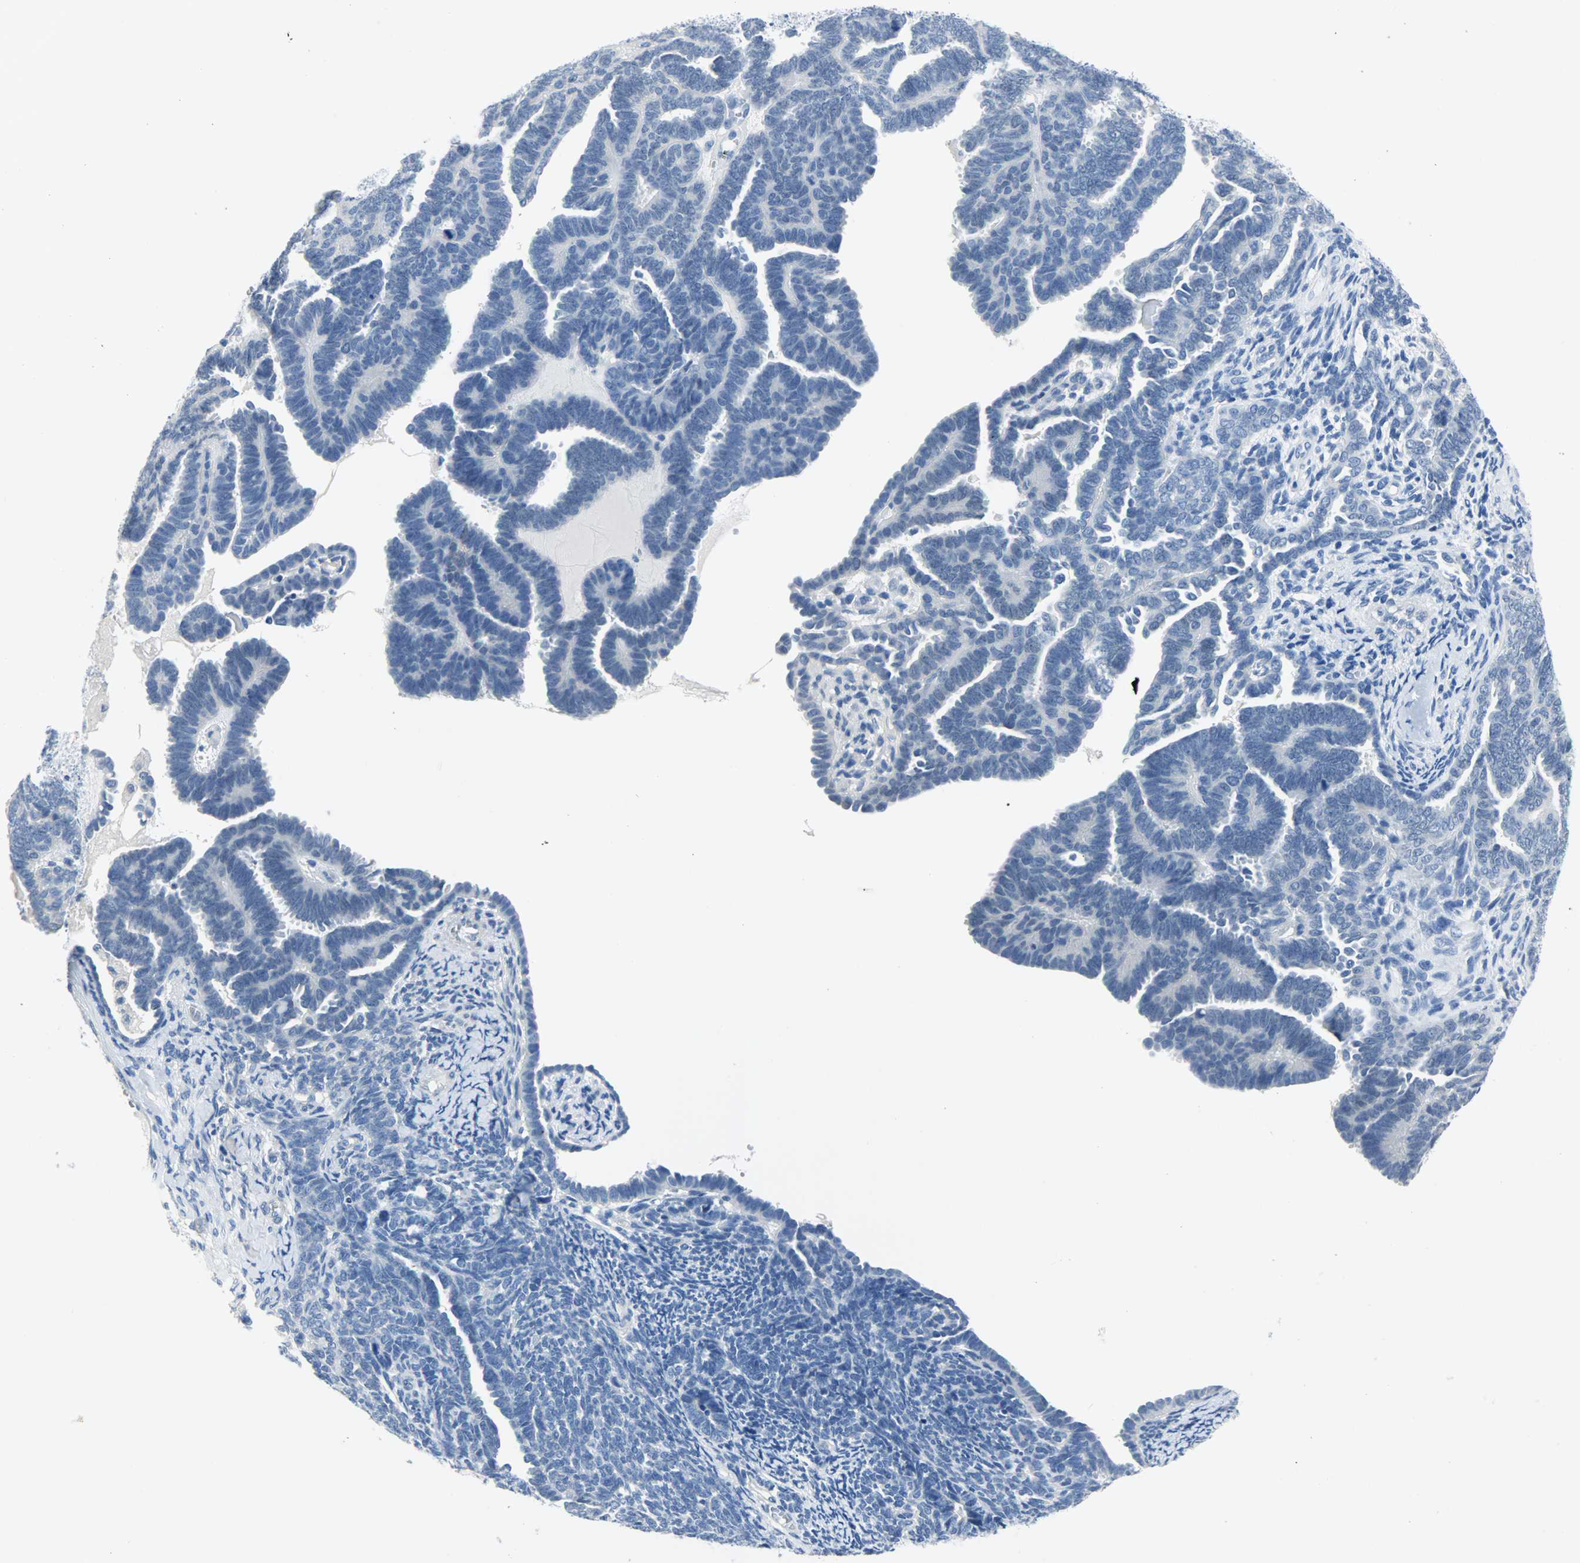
{"staining": {"intensity": "negative", "quantity": "none", "location": "none"}, "tissue": "endometrial cancer", "cell_type": "Tumor cells", "image_type": "cancer", "snomed": [{"axis": "morphology", "description": "Neoplasm, malignant, NOS"}, {"axis": "topography", "description": "Endometrium"}], "caption": "This histopathology image is of endometrial cancer stained with immunohistochemistry (IHC) to label a protein in brown with the nuclei are counter-stained blue. There is no expression in tumor cells.", "gene": "CEBPE", "patient": {"sex": "female", "age": 74}}